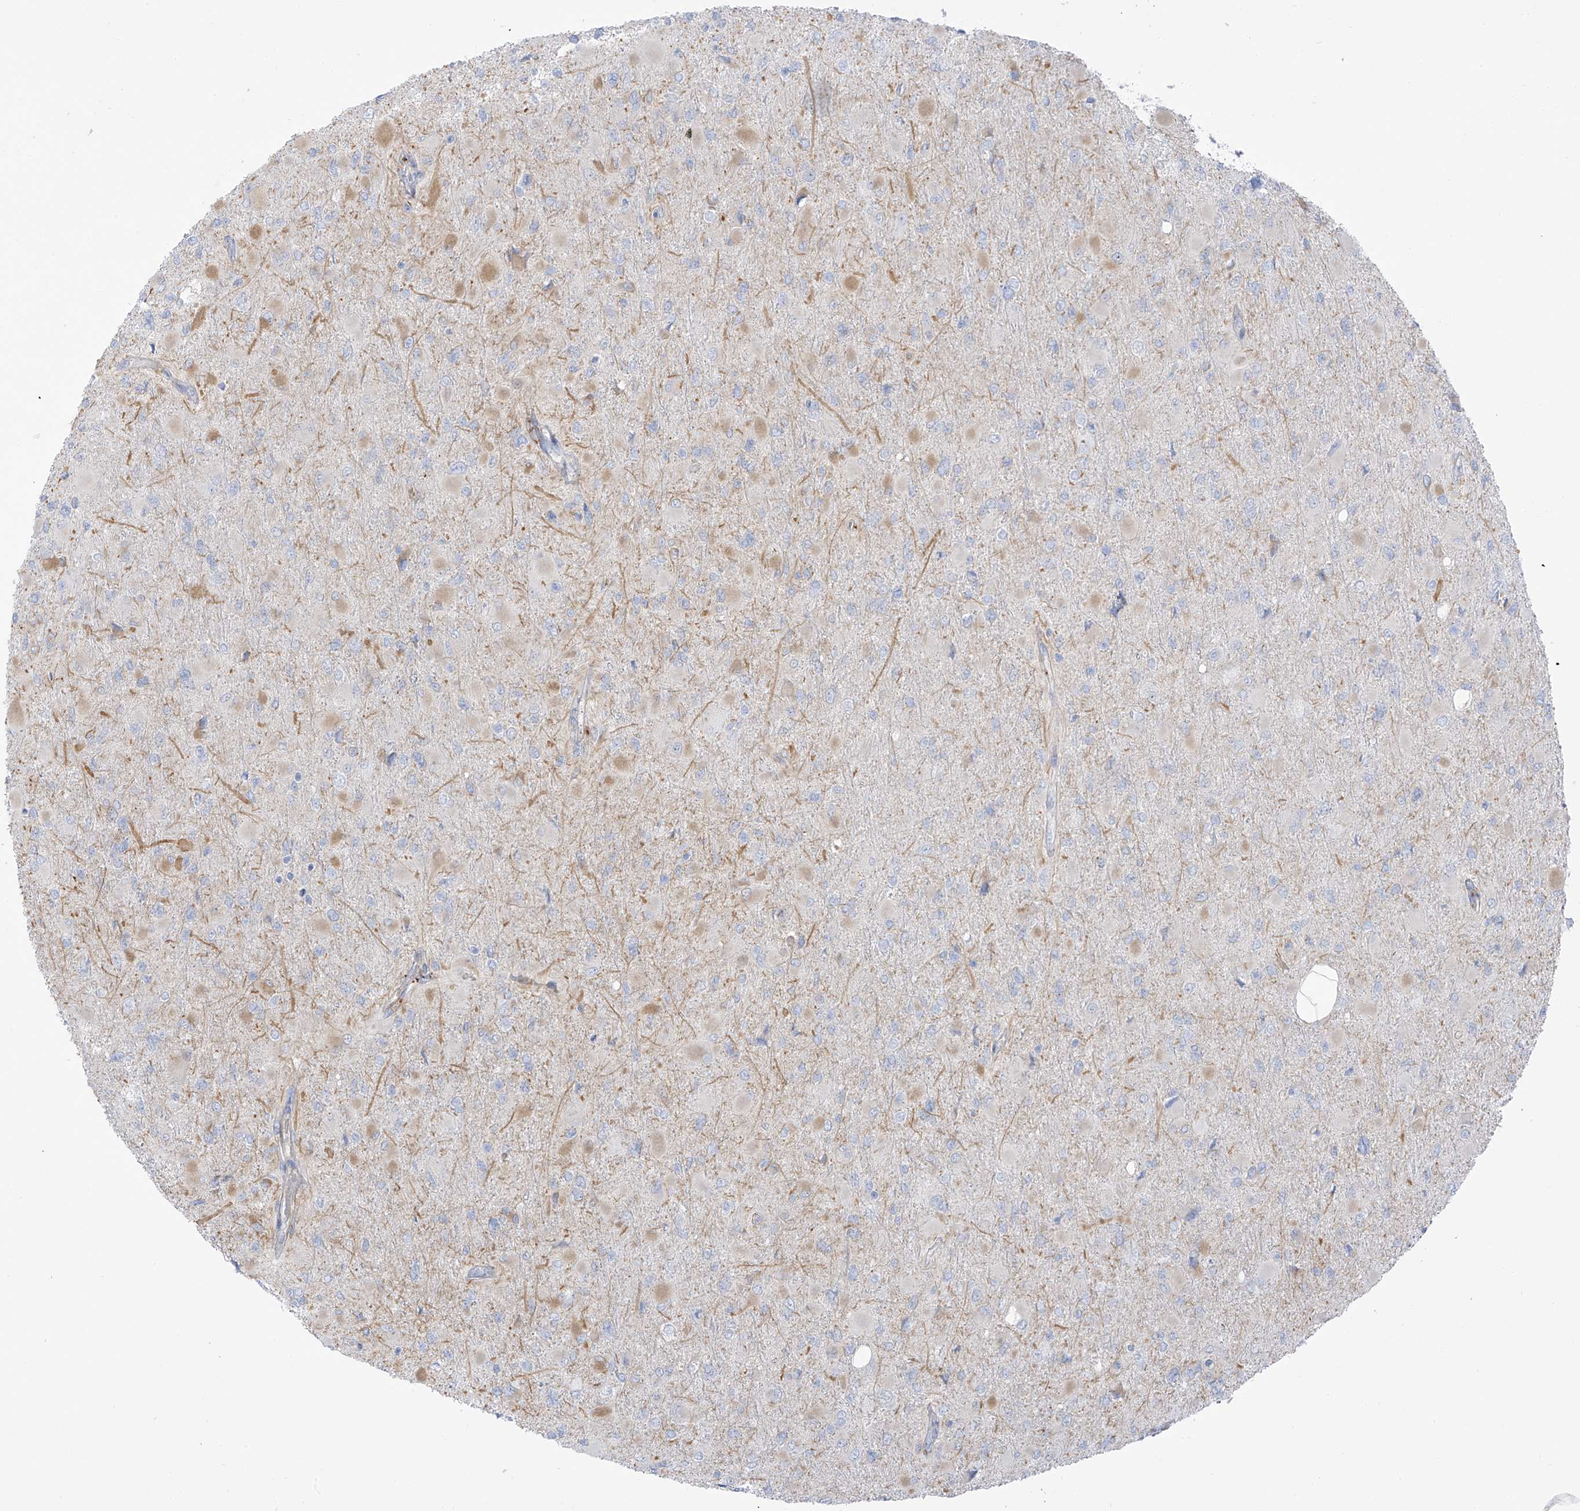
{"staining": {"intensity": "negative", "quantity": "none", "location": "none"}, "tissue": "glioma", "cell_type": "Tumor cells", "image_type": "cancer", "snomed": [{"axis": "morphology", "description": "Glioma, malignant, High grade"}, {"axis": "topography", "description": "Cerebral cortex"}], "caption": "Immunohistochemical staining of glioma demonstrates no significant positivity in tumor cells.", "gene": "TAL2", "patient": {"sex": "female", "age": 36}}